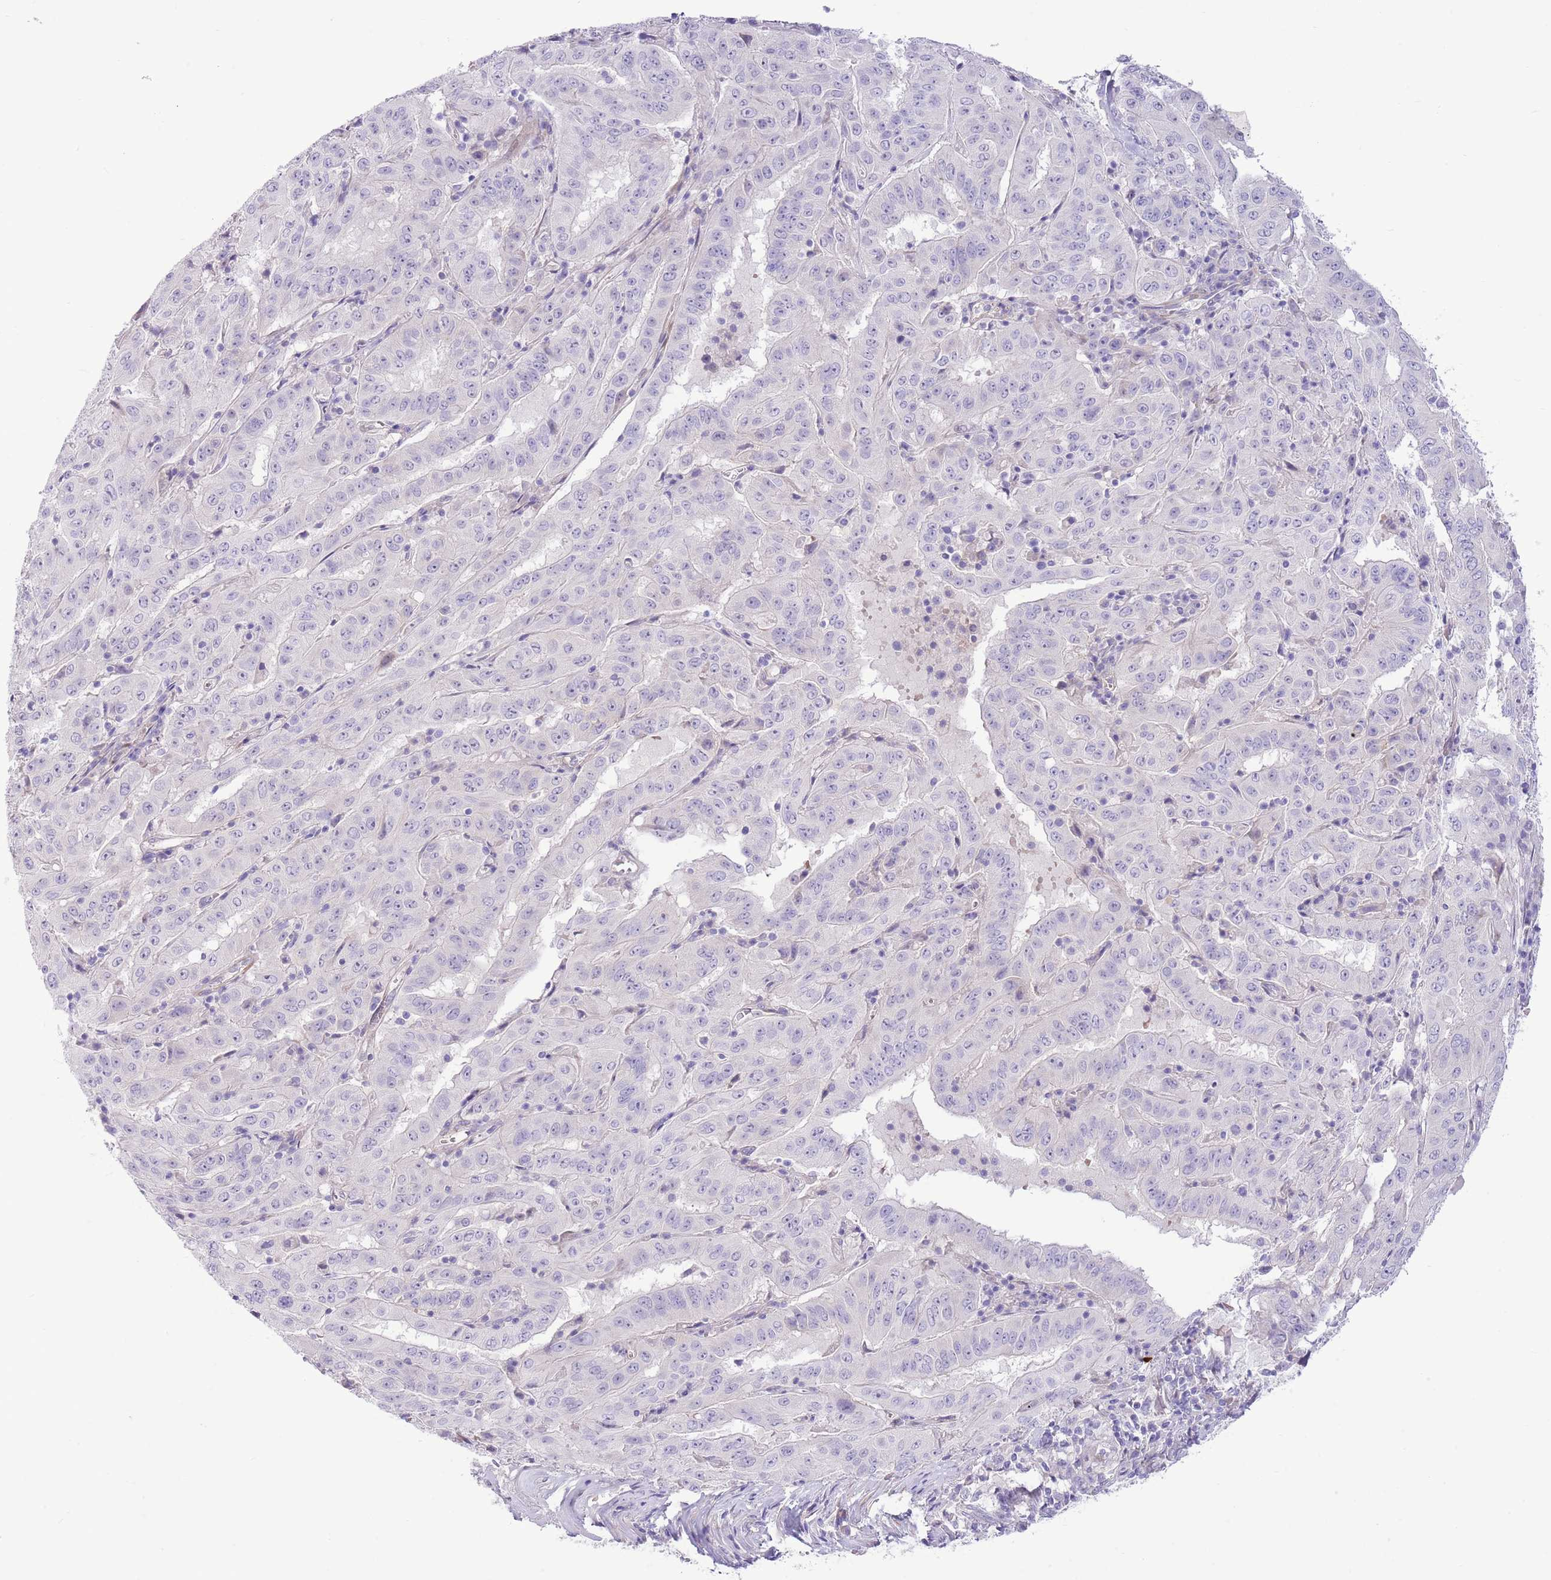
{"staining": {"intensity": "negative", "quantity": "none", "location": "none"}, "tissue": "pancreatic cancer", "cell_type": "Tumor cells", "image_type": "cancer", "snomed": [{"axis": "morphology", "description": "Adenocarcinoma, NOS"}, {"axis": "topography", "description": "Pancreas"}], "caption": "Tumor cells show no significant staining in pancreatic adenocarcinoma. (DAB immunohistochemistry, high magnification).", "gene": "ZC4H2", "patient": {"sex": "male", "age": 63}}